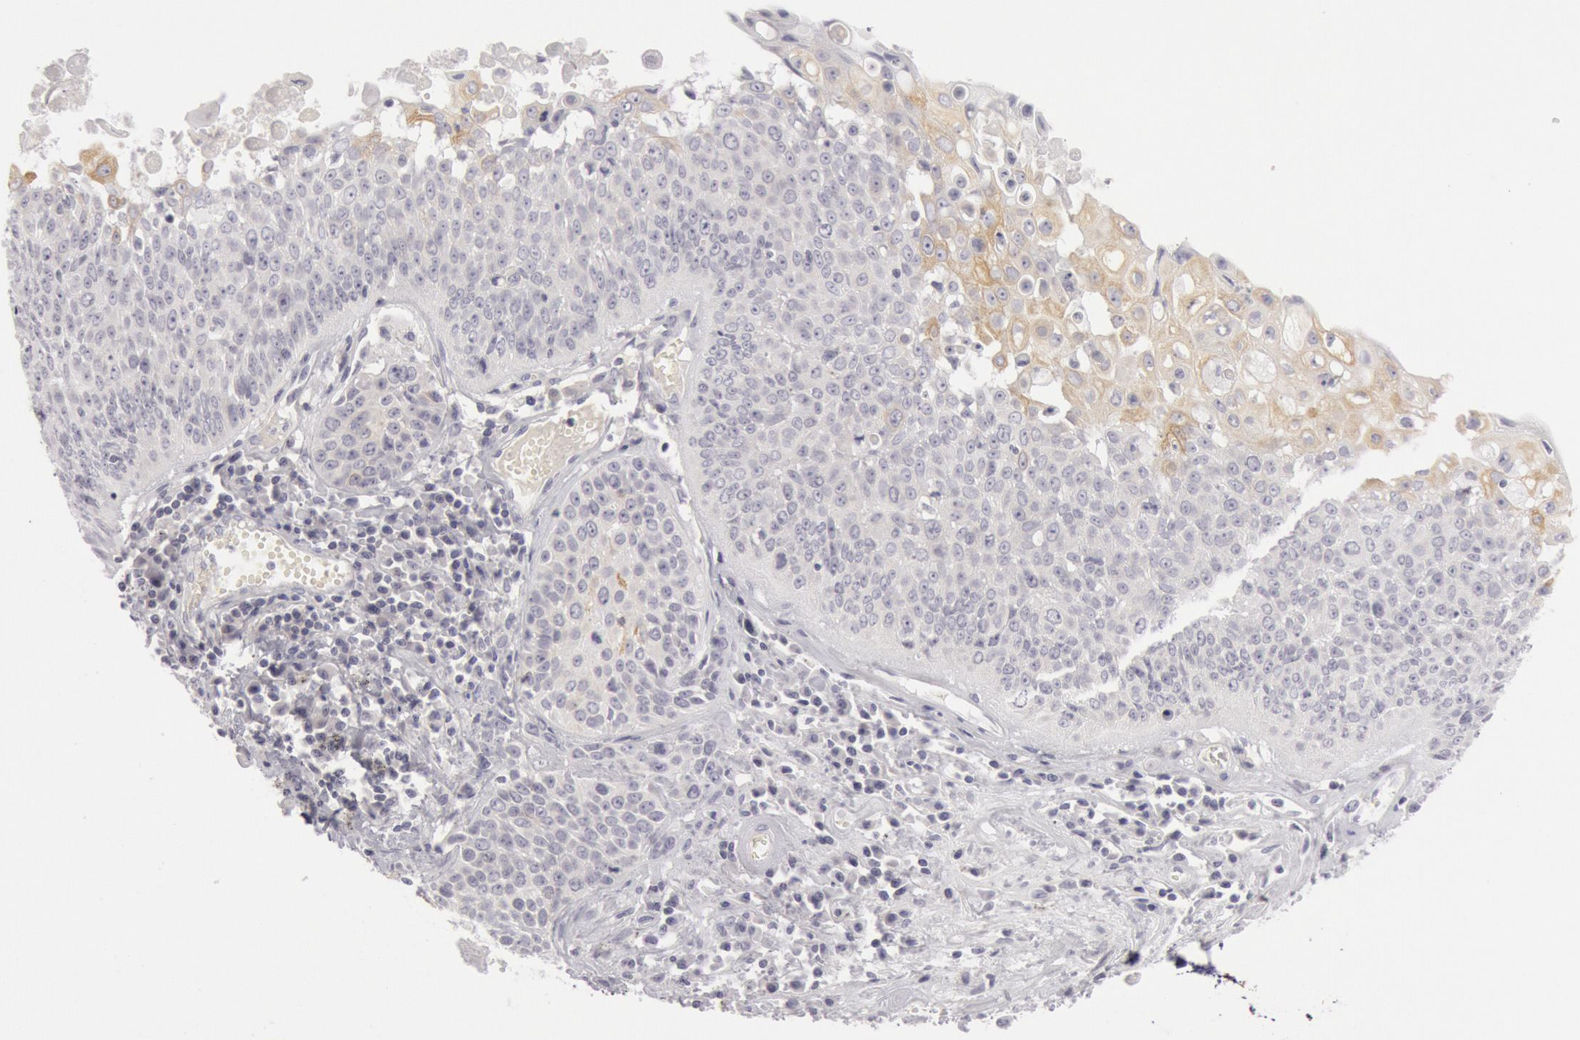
{"staining": {"intensity": "weak", "quantity": "25%-75%", "location": "cytoplasmic/membranous"}, "tissue": "lung cancer", "cell_type": "Tumor cells", "image_type": "cancer", "snomed": [{"axis": "morphology", "description": "Adenocarcinoma, NOS"}, {"axis": "topography", "description": "Lung"}], "caption": "A brown stain shows weak cytoplasmic/membranous expression of a protein in adenocarcinoma (lung) tumor cells.", "gene": "KRT16", "patient": {"sex": "male", "age": 60}}